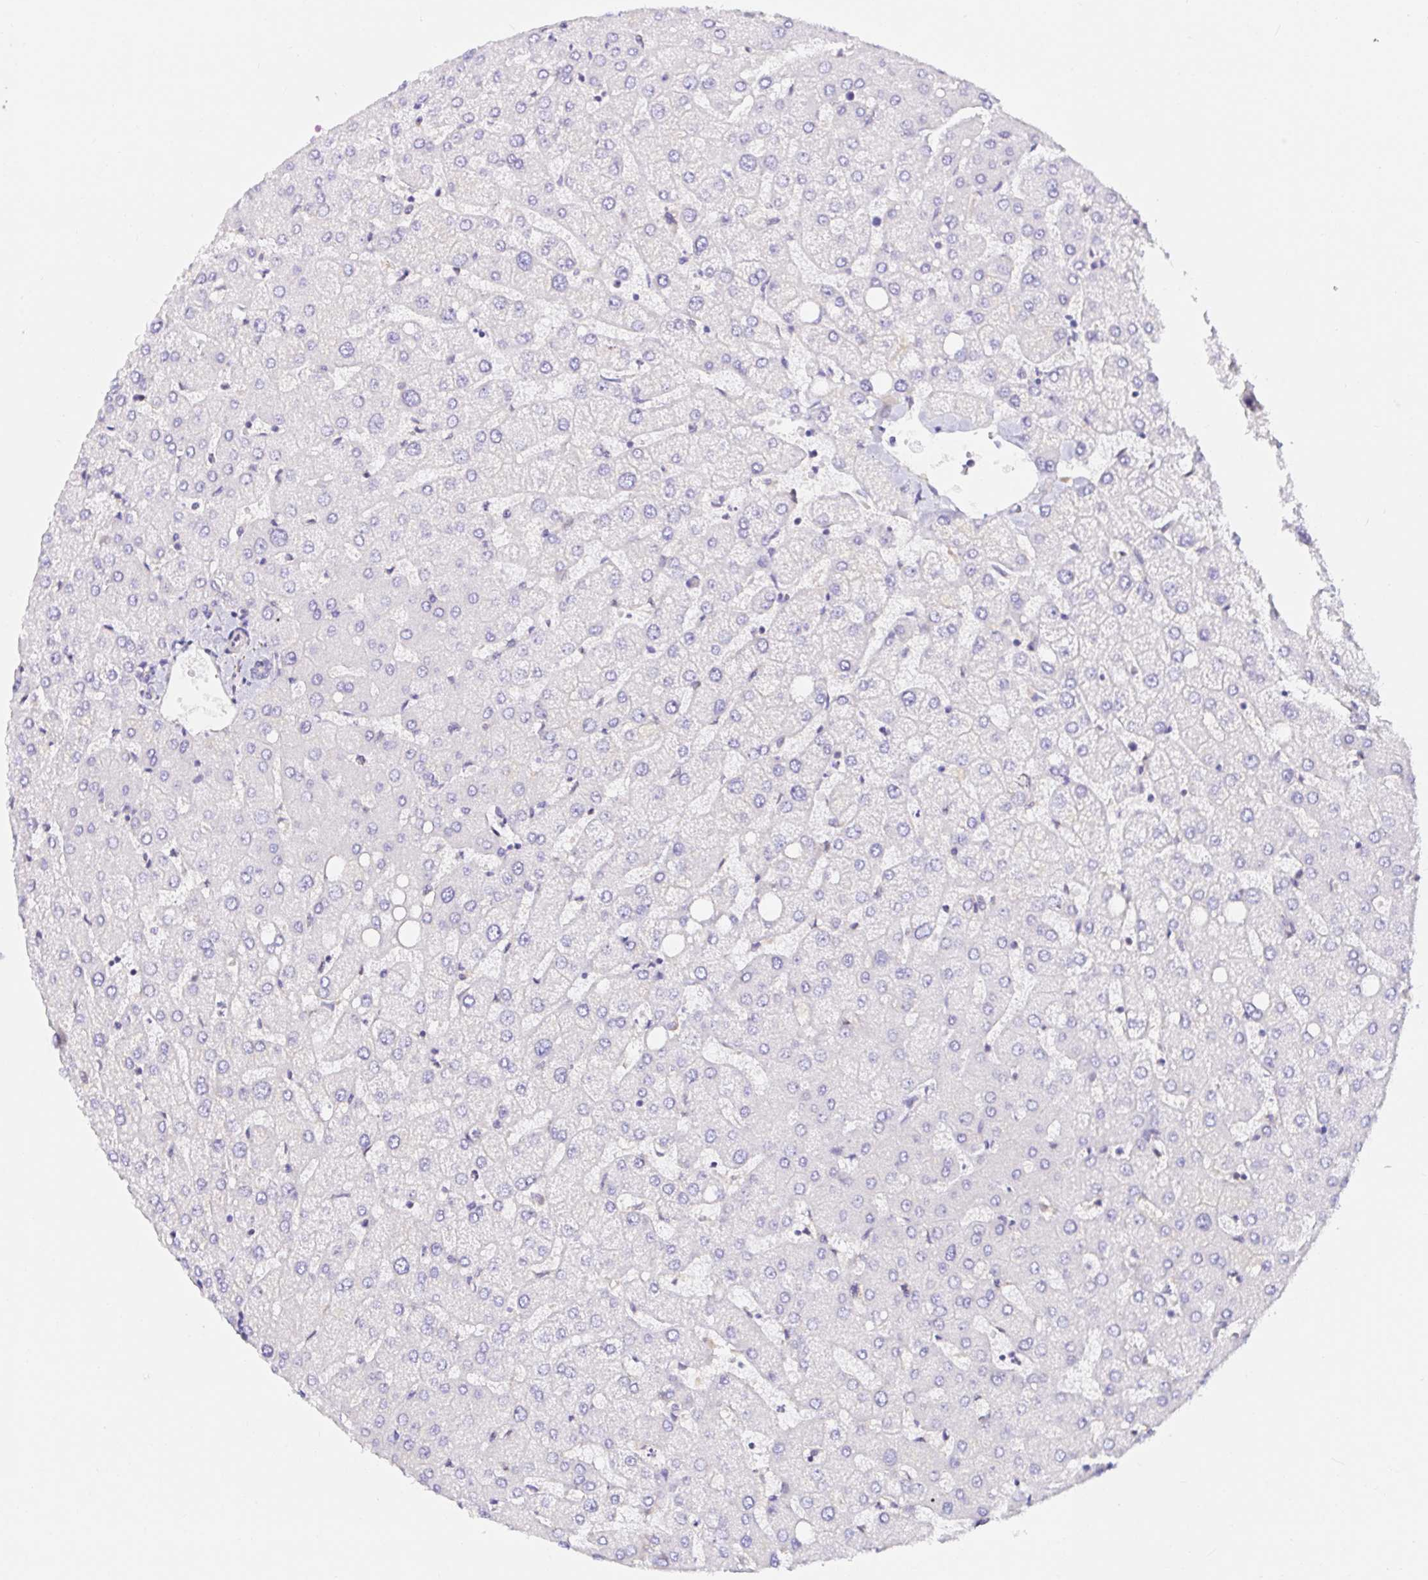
{"staining": {"intensity": "negative", "quantity": "none", "location": "none"}, "tissue": "liver", "cell_type": "Cholangiocytes", "image_type": "normal", "snomed": [{"axis": "morphology", "description": "Normal tissue, NOS"}, {"axis": "topography", "description": "Liver"}], "caption": "Benign liver was stained to show a protein in brown. There is no significant positivity in cholangiocytes. The staining was performed using DAB to visualize the protein expression in brown, while the nuclei were stained in blue with hematoxylin (Magnification: 20x).", "gene": "RSRP1", "patient": {"sex": "female", "age": 54}}